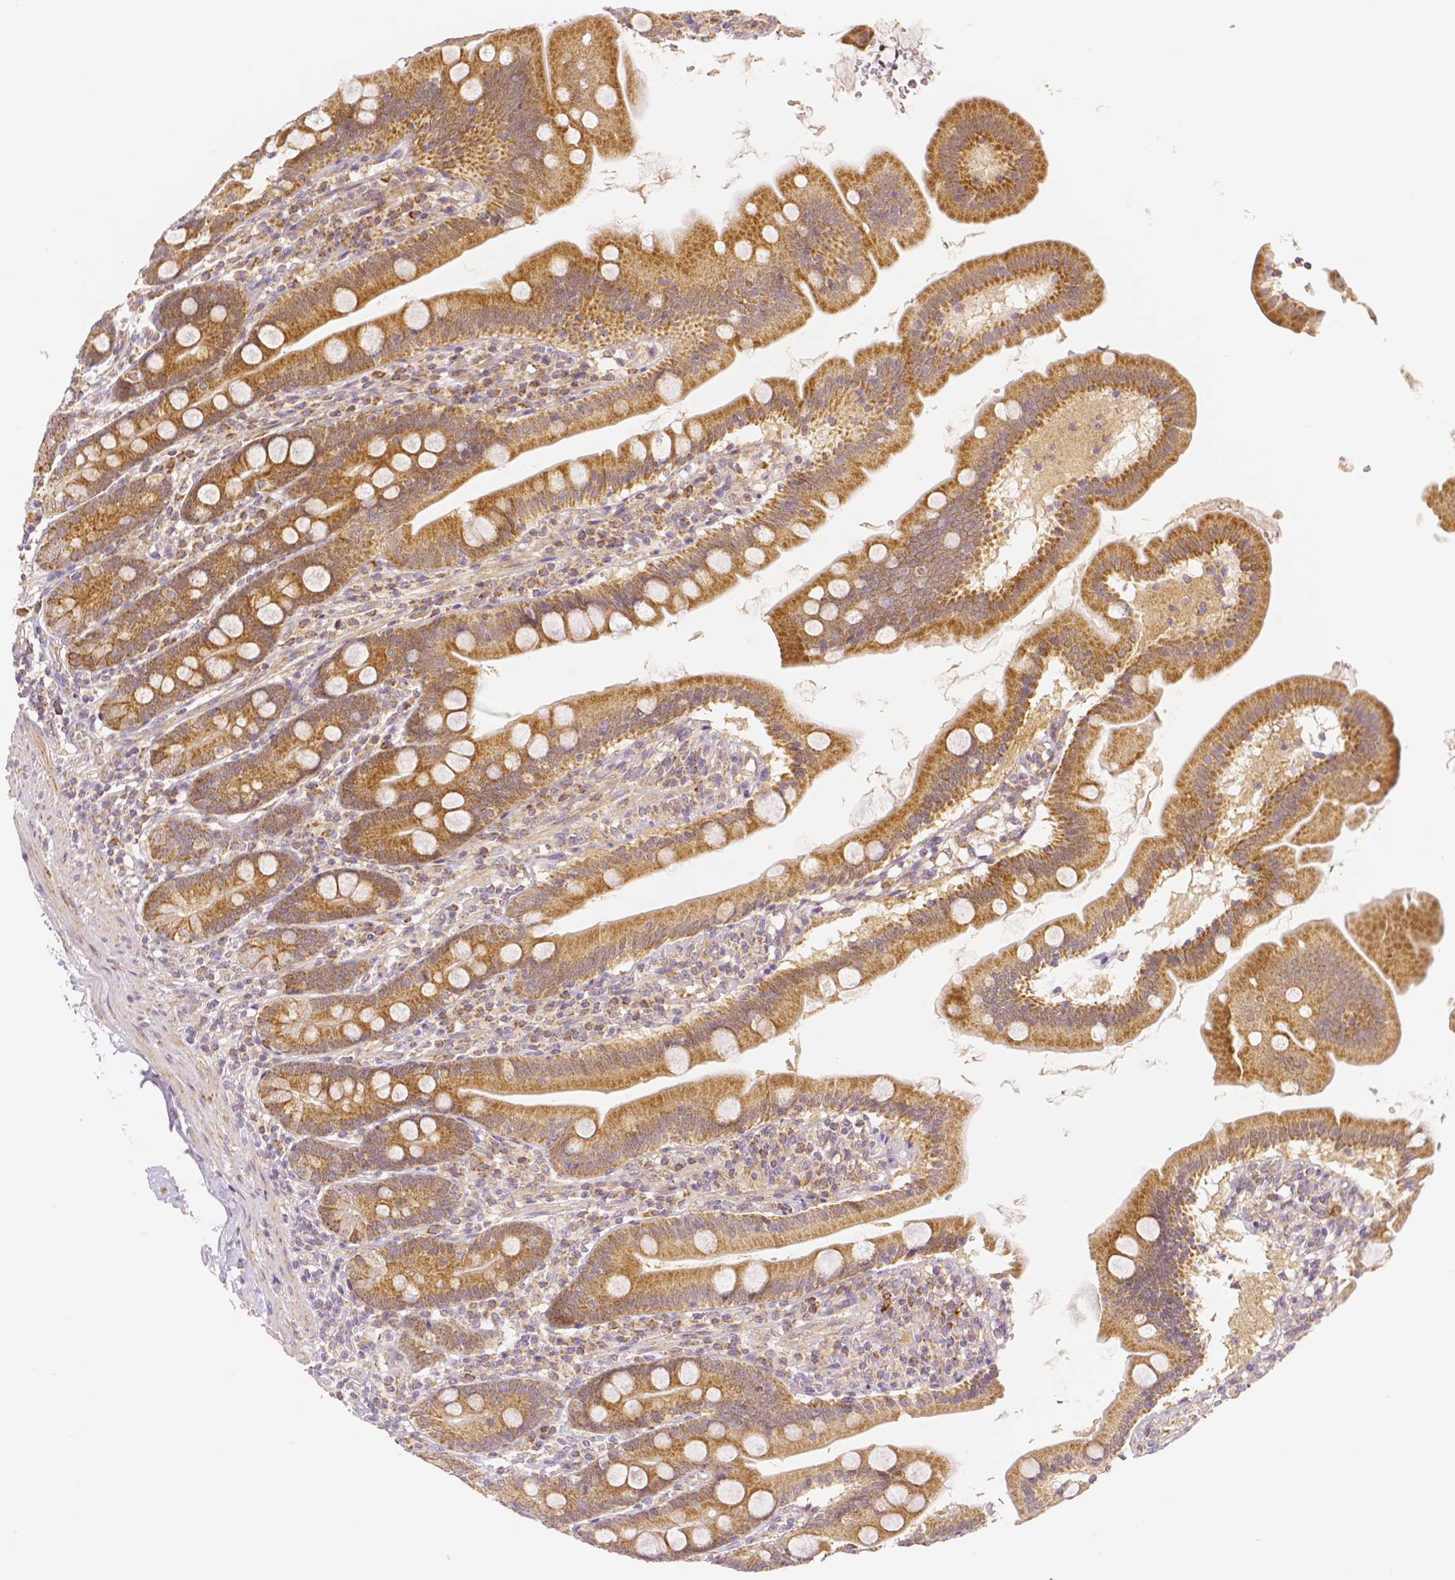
{"staining": {"intensity": "moderate", "quantity": ">75%", "location": "cytoplasmic/membranous"}, "tissue": "duodenum", "cell_type": "Glandular cells", "image_type": "normal", "snomed": [{"axis": "morphology", "description": "Normal tissue, NOS"}, {"axis": "topography", "description": "Duodenum"}], "caption": "Unremarkable duodenum exhibits moderate cytoplasmic/membranous expression in approximately >75% of glandular cells, visualized by immunohistochemistry.", "gene": "RHOT1", "patient": {"sex": "female", "age": 67}}